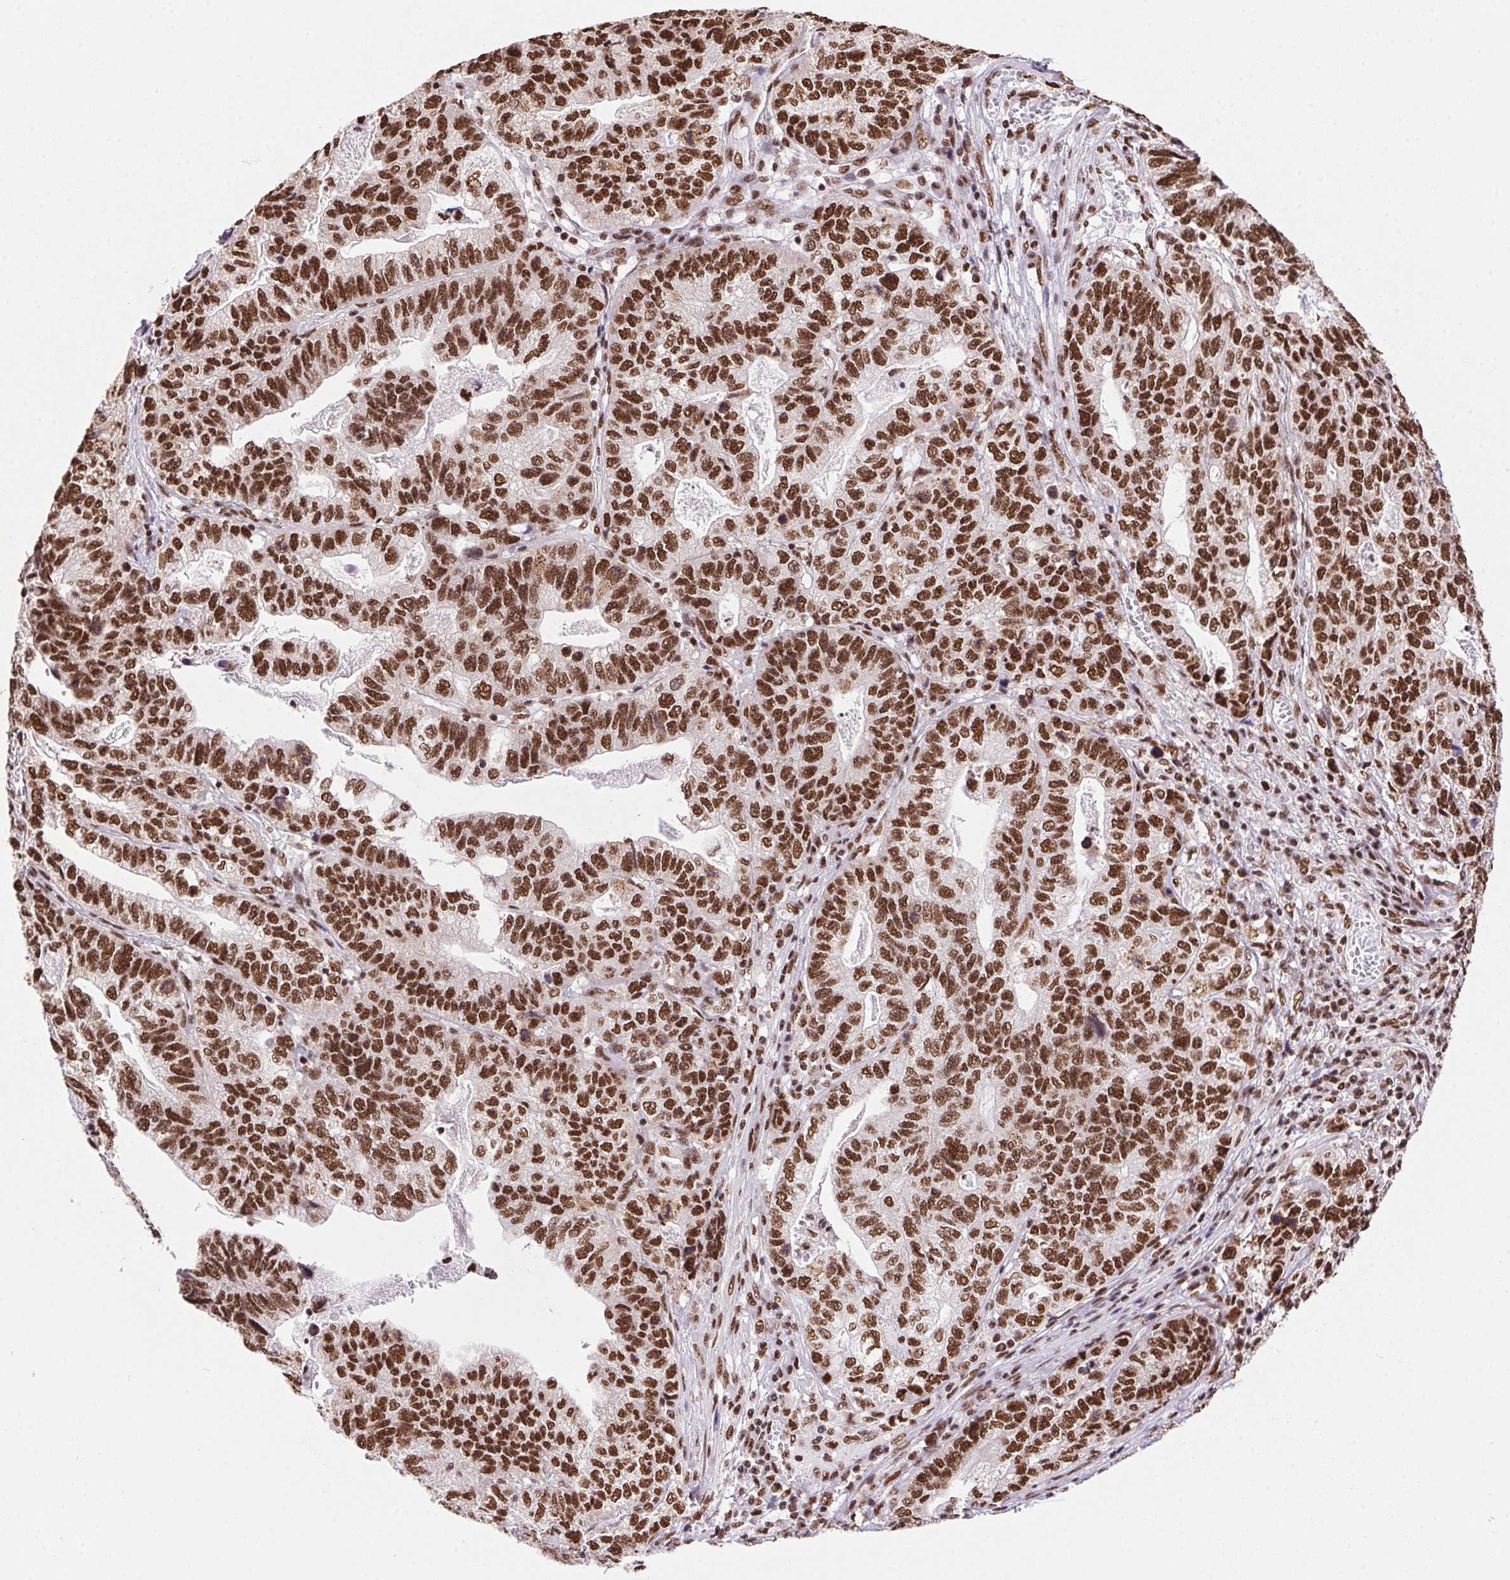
{"staining": {"intensity": "strong", "quantity": ">75%", "location": "nuclear"}, "tissue": "stomach cancer", "cell_type": "Tumor cells", "image_type": "cancer", "snomed": [{"axis": "morphology", "description": "Adenocarcinoma, NOS"}, {"axis": "topography", "description": "Stomach, upper"}], "caption": "Adenocarcinoma (stomach) stained with a protein marker displays strong staining in tumor cells.", "gene": "ZNF207", "patient": {"sex": "female", "age": 67}}